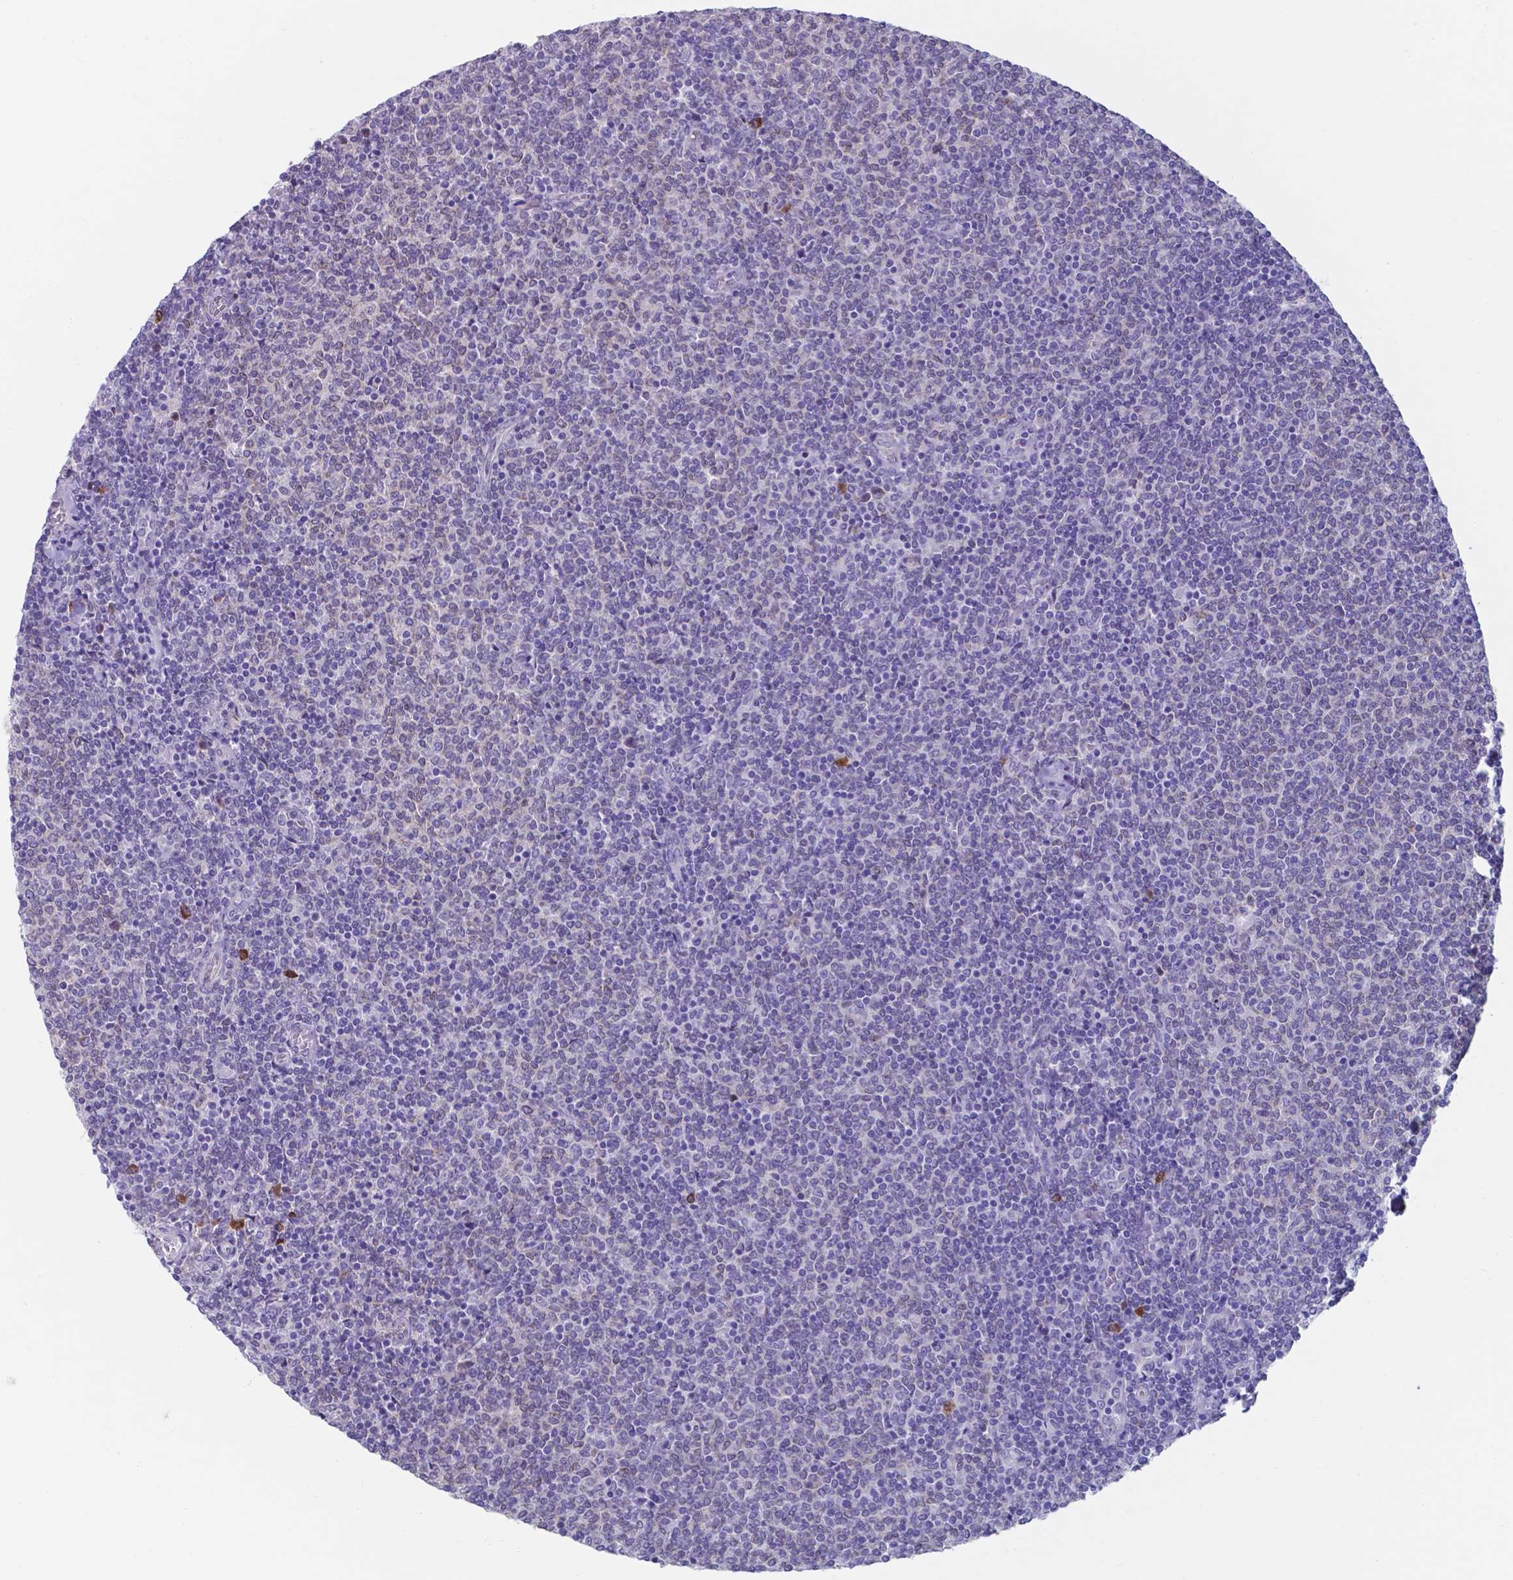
{"staining": {"intensity": "negative", "quantity": "none", "location": "none"}, "tissue": "lymphoma", "cell_type": "Tumor cells", "image_type": "cancer", "snomed": [{"axis": "morphology", "description": "Malignant lymphoma, non-Hodgkin's type, Low grade"}, {"axis": "topography", "description": "Lymph node"}], "caption": "IHC photomicrograph of neoplastic tissue: human low-grade malignant lymphoma, non-Hodgkin's type stained with DAB demonstrates no significant protein staining in tumor cells.", "gene": "UBE2J1", "patient": {"sex": "male", "age": 52}}